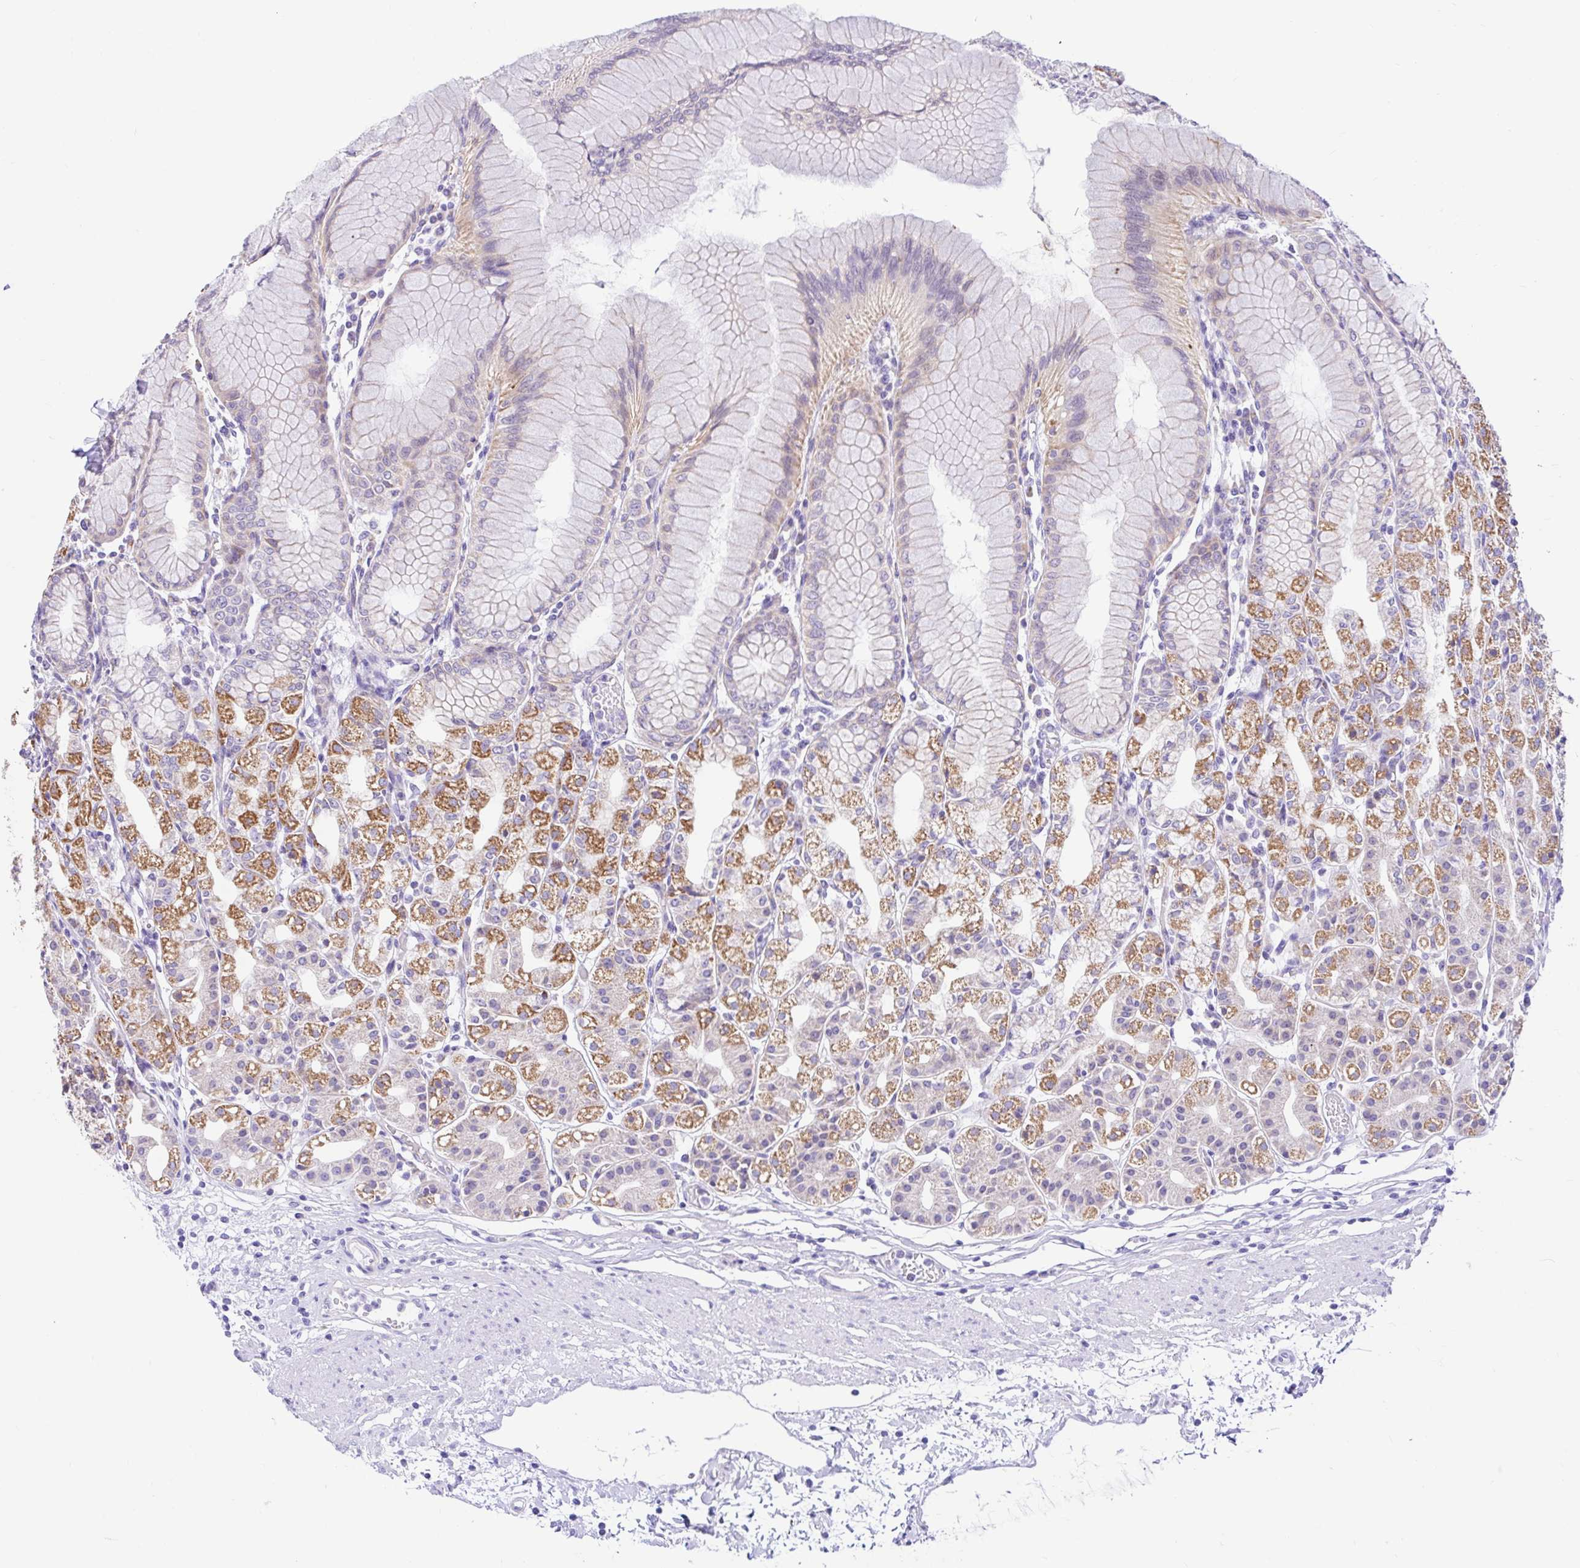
{"staining": {"intensity": "strong", "quantity": "25%-75%", "location": "cytoplasmic/membranous"}, "tissue": "stomach", "cell_type": "Glandular cells", "image_type": "normal", "snomed": [{"axis": "morphology", "description": "Normal tissue, NOS"}, {"axis": "topography", "description": "Stomach"}], "caption": "Immunohistochemistry (IHC) micrograph of benign human stomach stained for a protein (brown), which exhibits high levels of strong cytoplasmic/membranous expression in approximately 25%-75% of glandular cells.", "gene": "NDUFS2", "patient": {"sex": "female", "age": 57}}